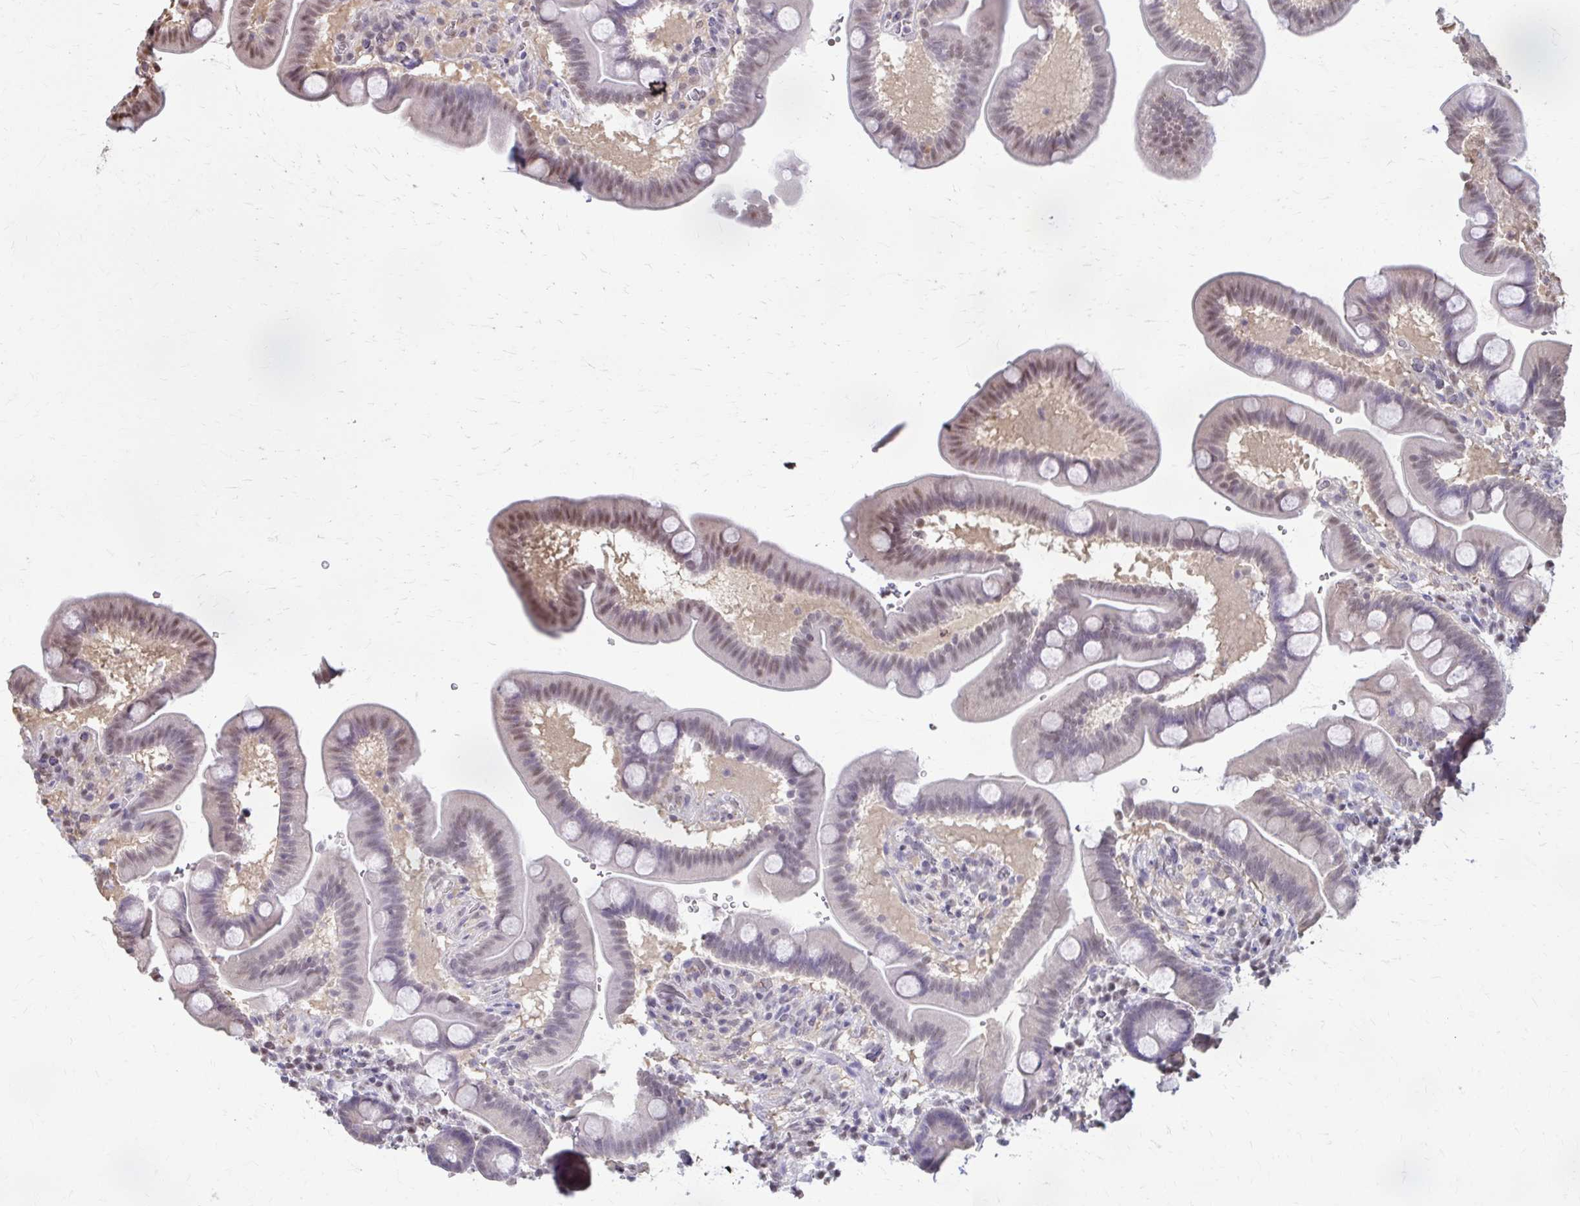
{"staining": {"intensity": "moderate", "quantity": "<25%", "location": "nuclear"}, "tissue": "duodenum", "cell_type": "Glandular cells", "image_type": "normal", "snomed": [{"axis": "morphology", "description": "Normal tissue, NOS"}, {"axis": "topography", "description": "Duodenum"}], "caption": "IHC image of unremarkable duodenum: duodenum stained using immunohistochemistry (IHC) reveals low levels of moderate protein expression localized specifically in the nuclear of glandular cells, appearing as a nuclear brown color.", "gene": "ING4", "patient": {"sex": "male", "age": 59}}